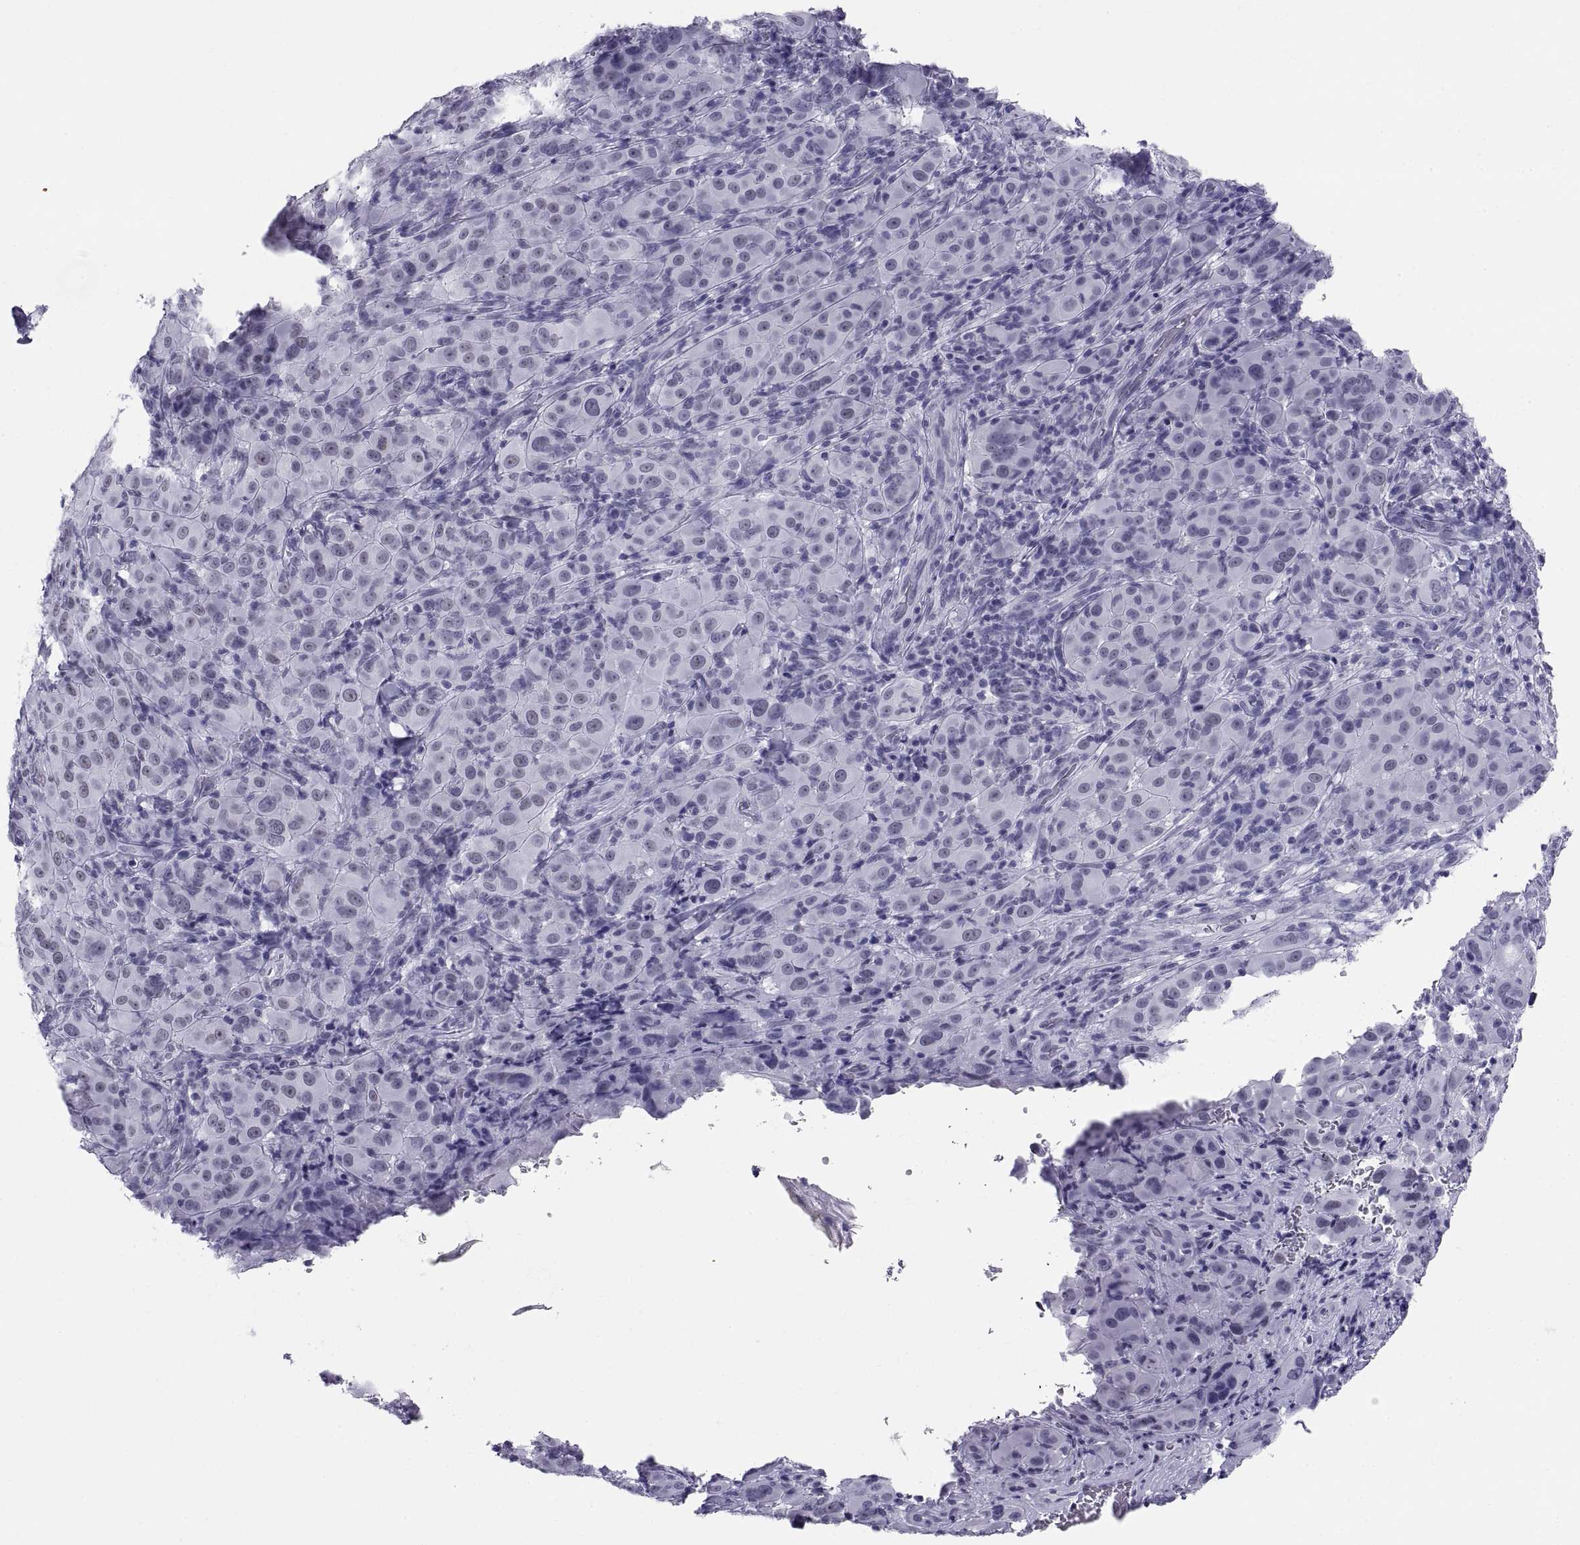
{"staining": {"intensity": "negative", "quantity": "none", "location": "none"}, "tissue": "melanoma", "cell_type": "Tumor cells", "image_type": "cancer", "snomed": [{"axis": "morphology", "description": "Malignant melanoma, NOS"}, {"axis": "topography", "description": "Skin"}], "caption": "This image is of melanoma stained with immunohistochemistry (IHC) to label a protein in brown with the nuclei are counter-stained blue. There is no expression in tumor cells.", "gene": "NEUROD6", "patient": {"sex": "female", "age": 87}}